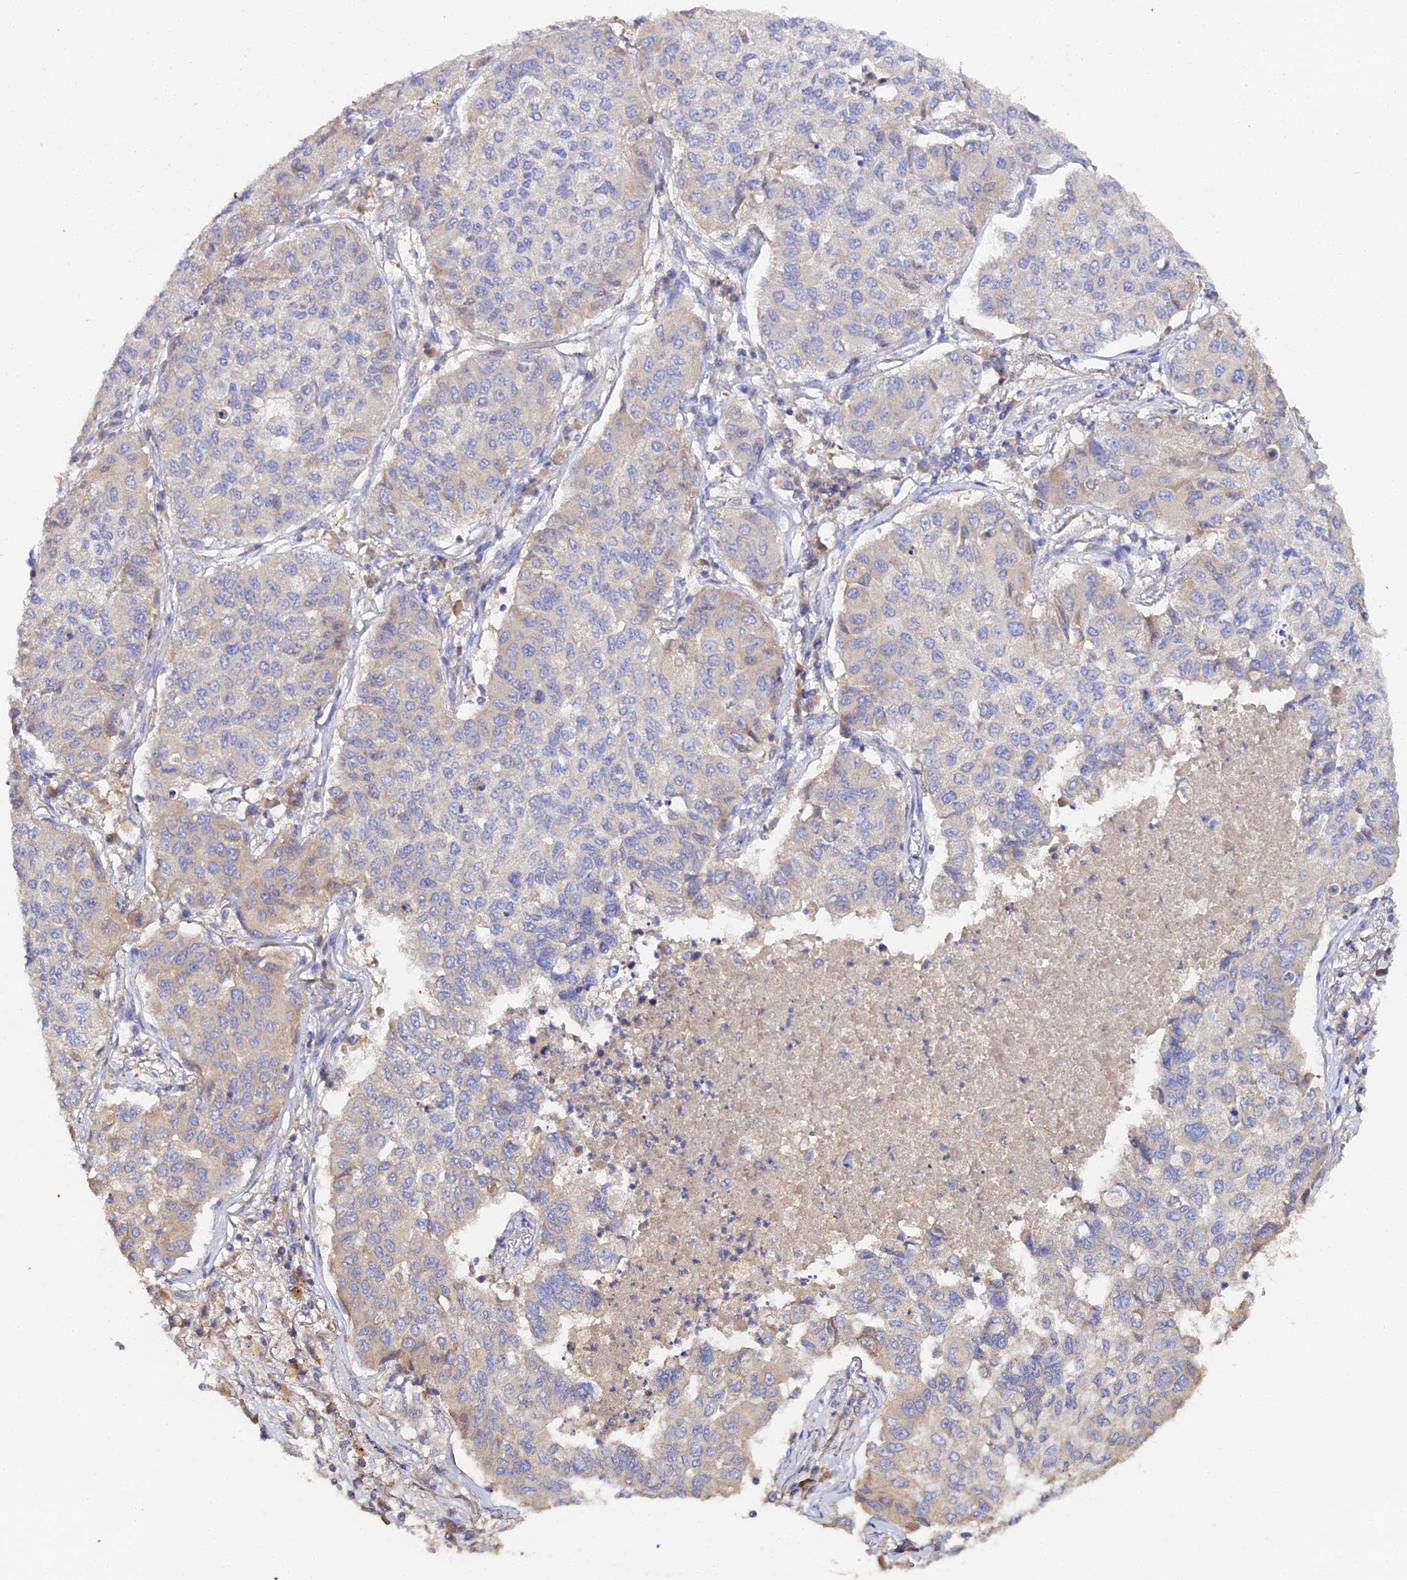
{"staining": {"intensity": "weak", "quantity": "25%-75%", "location": "cytoplasmic/membranous"}, "tissue": "lung cancer", "cell_type": "Tumor cells", "image_type": "cancer", "snomed": [{"axis": "morphology", "description": "Squamous cell carcinoma, NOS"}, {"axis": "topography", "description": "Lung"}], "caption": "A photomicrograph showing weak cytoplasmic/membranous staining in about 25%-75% of tumor cells in lung cancer (squamous cell carcinoma), as visualized by brown immunohistochemical staining.", "gene": "SCX", "patient": {"sex": "male", "age": 74}}